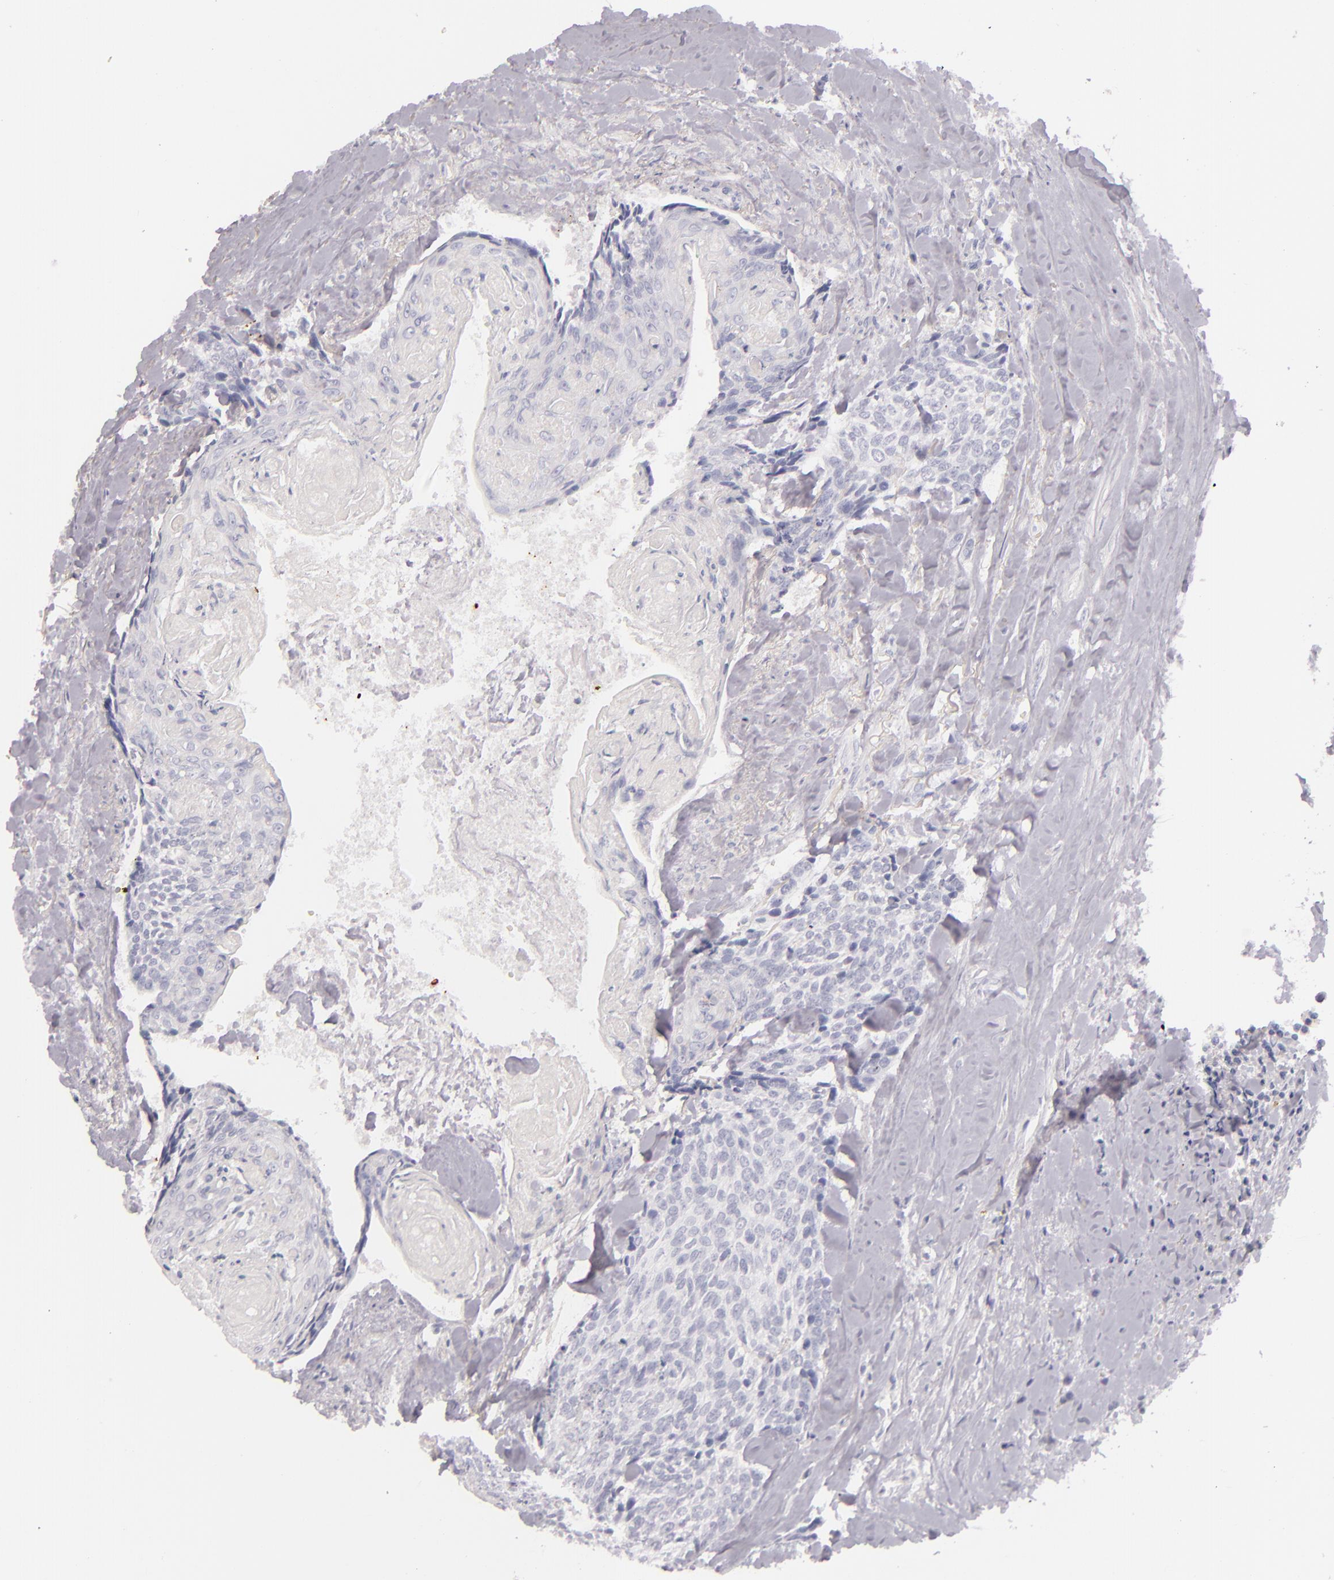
{"staining": {"intensity": "negative", "quantity": "none", "location": "none"}, "tissue": "head and neck cancer", "cell_type": "Tumor cells", "image_type": "cancer", "snomed": [{"axis": "morphology", "description": "Squamous cell carcinoma, NOS"}, {"axis": "topography", "description": "Salivary gland"}, {"axis": "topography", "description": "Head-Neck"}], "caption": "A high-resolution micrograph shows IHC staining of head and neck cancer, which displays no significant expression in tumor cells.", "gene": "CD207", "patient": {"sex": "male", "age": 70}}